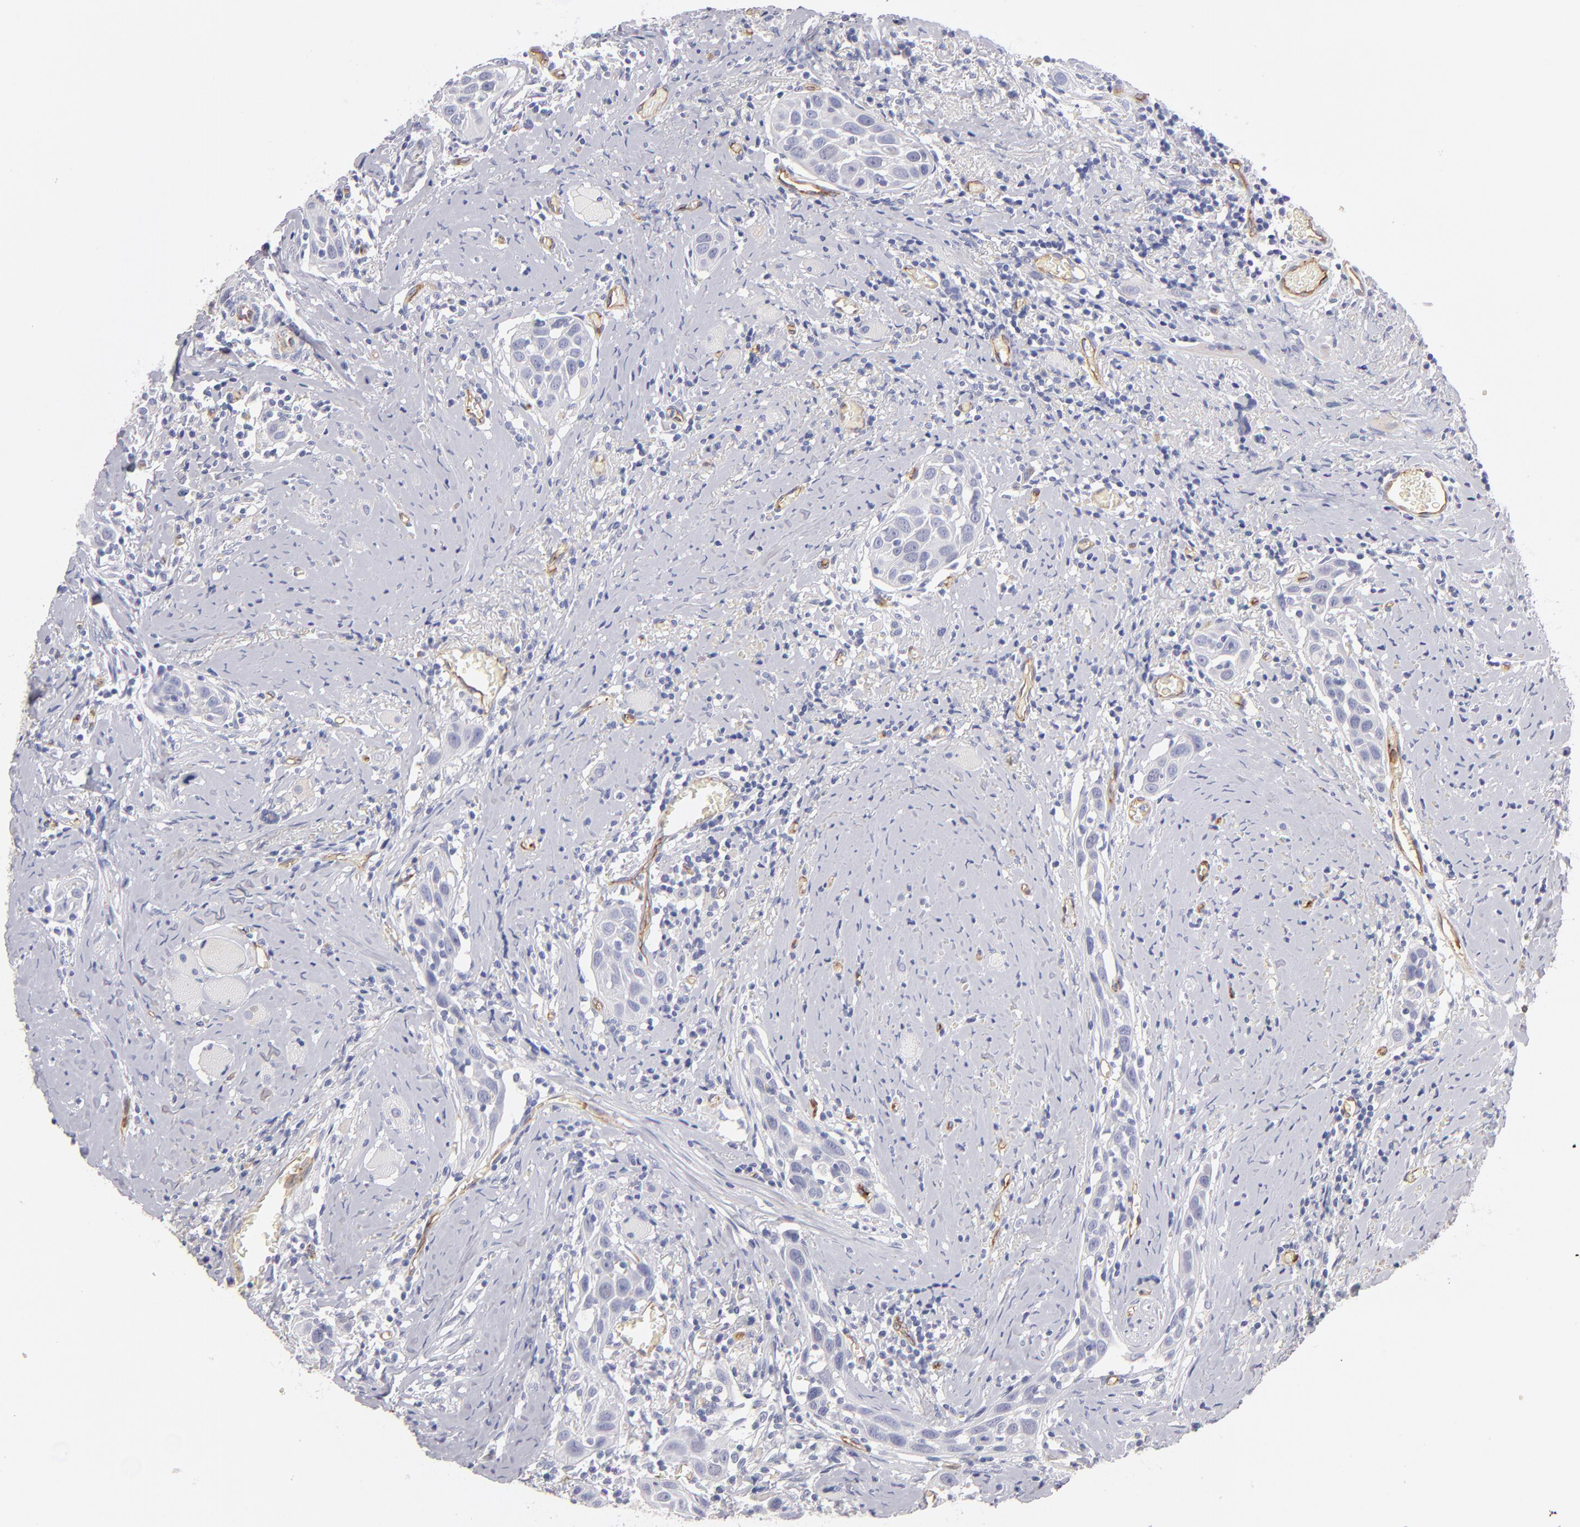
{"staining": {"intensity": "negative", "quantity": "none", "location": "none"}, "tissue": "head and neck cancer", "cell_type": "Tumor cells", "image_type": "cancer", "snomed": [{"axis": "morphology", "description": "Squamous cell carcinoma, NOS"}, {"axis": "topography", "description": "Oral tissue"}, {"axis": "topography", "description": "Head-Neck"}], "caption": "This is a image of IHC staining of squamous cell carcinoma (head and neck), which shows no positivity in tumor cells.", "gene": "PLVAP", "patient": {"sex": "female", "age": 50}}